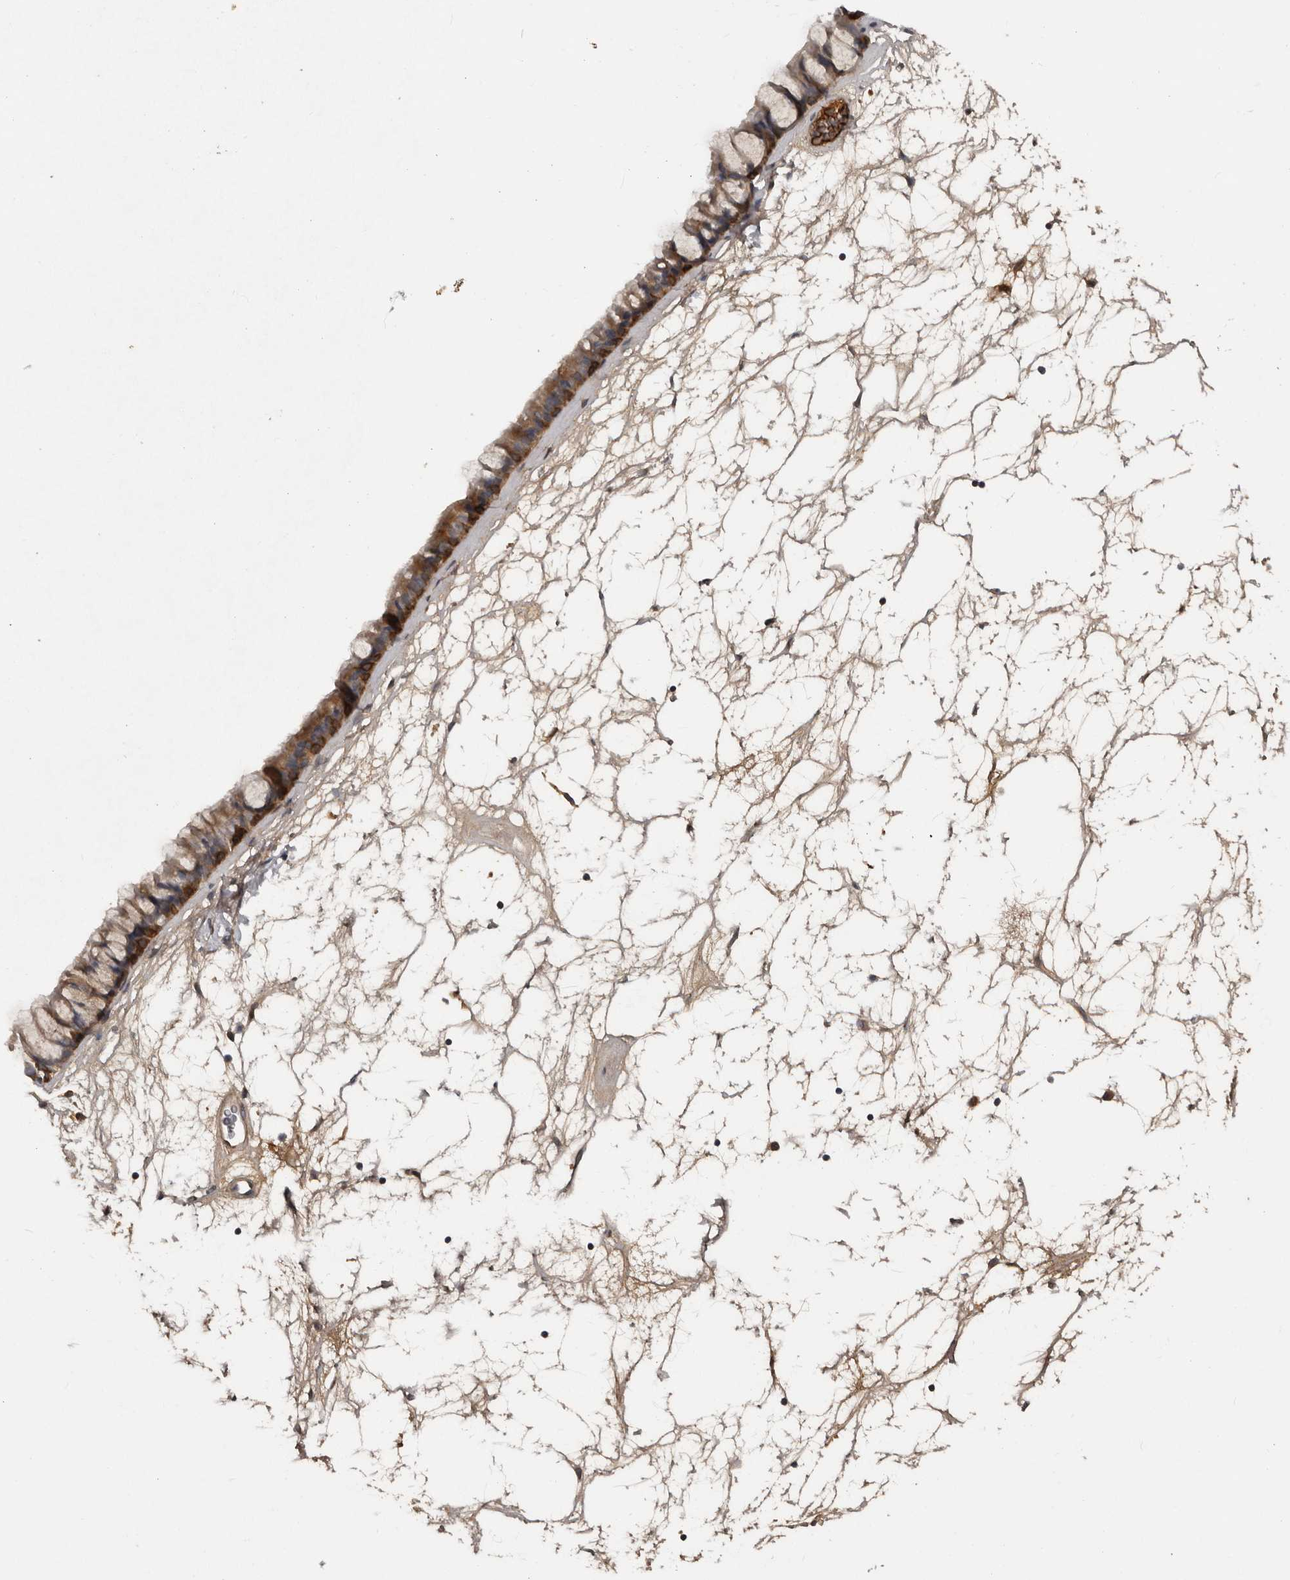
{"staining": {"intensity": "moderate", "quantity": ">75%", "location": "cytoplasmic/membranous"}, "tissue": "nasopharynx", "cell_type": "Respiratory epithelial cells", "image_type": "normal", "snomed": [{"axis": "morphology", "description": "Normal tissue, NOS"}, {"axis": "topography", "description": "Nasopharynx"}], "caption": "A high-resolution histopathology image shows immunohistochemistry (IHC) staining of benign nasopharynx, which exhibits moderate cytoplasmic/membranous staining in about >75% of respiratory epithelial cells.", "gene": "DNAJB4", "patient": {"sex": "male", "age": 64}}